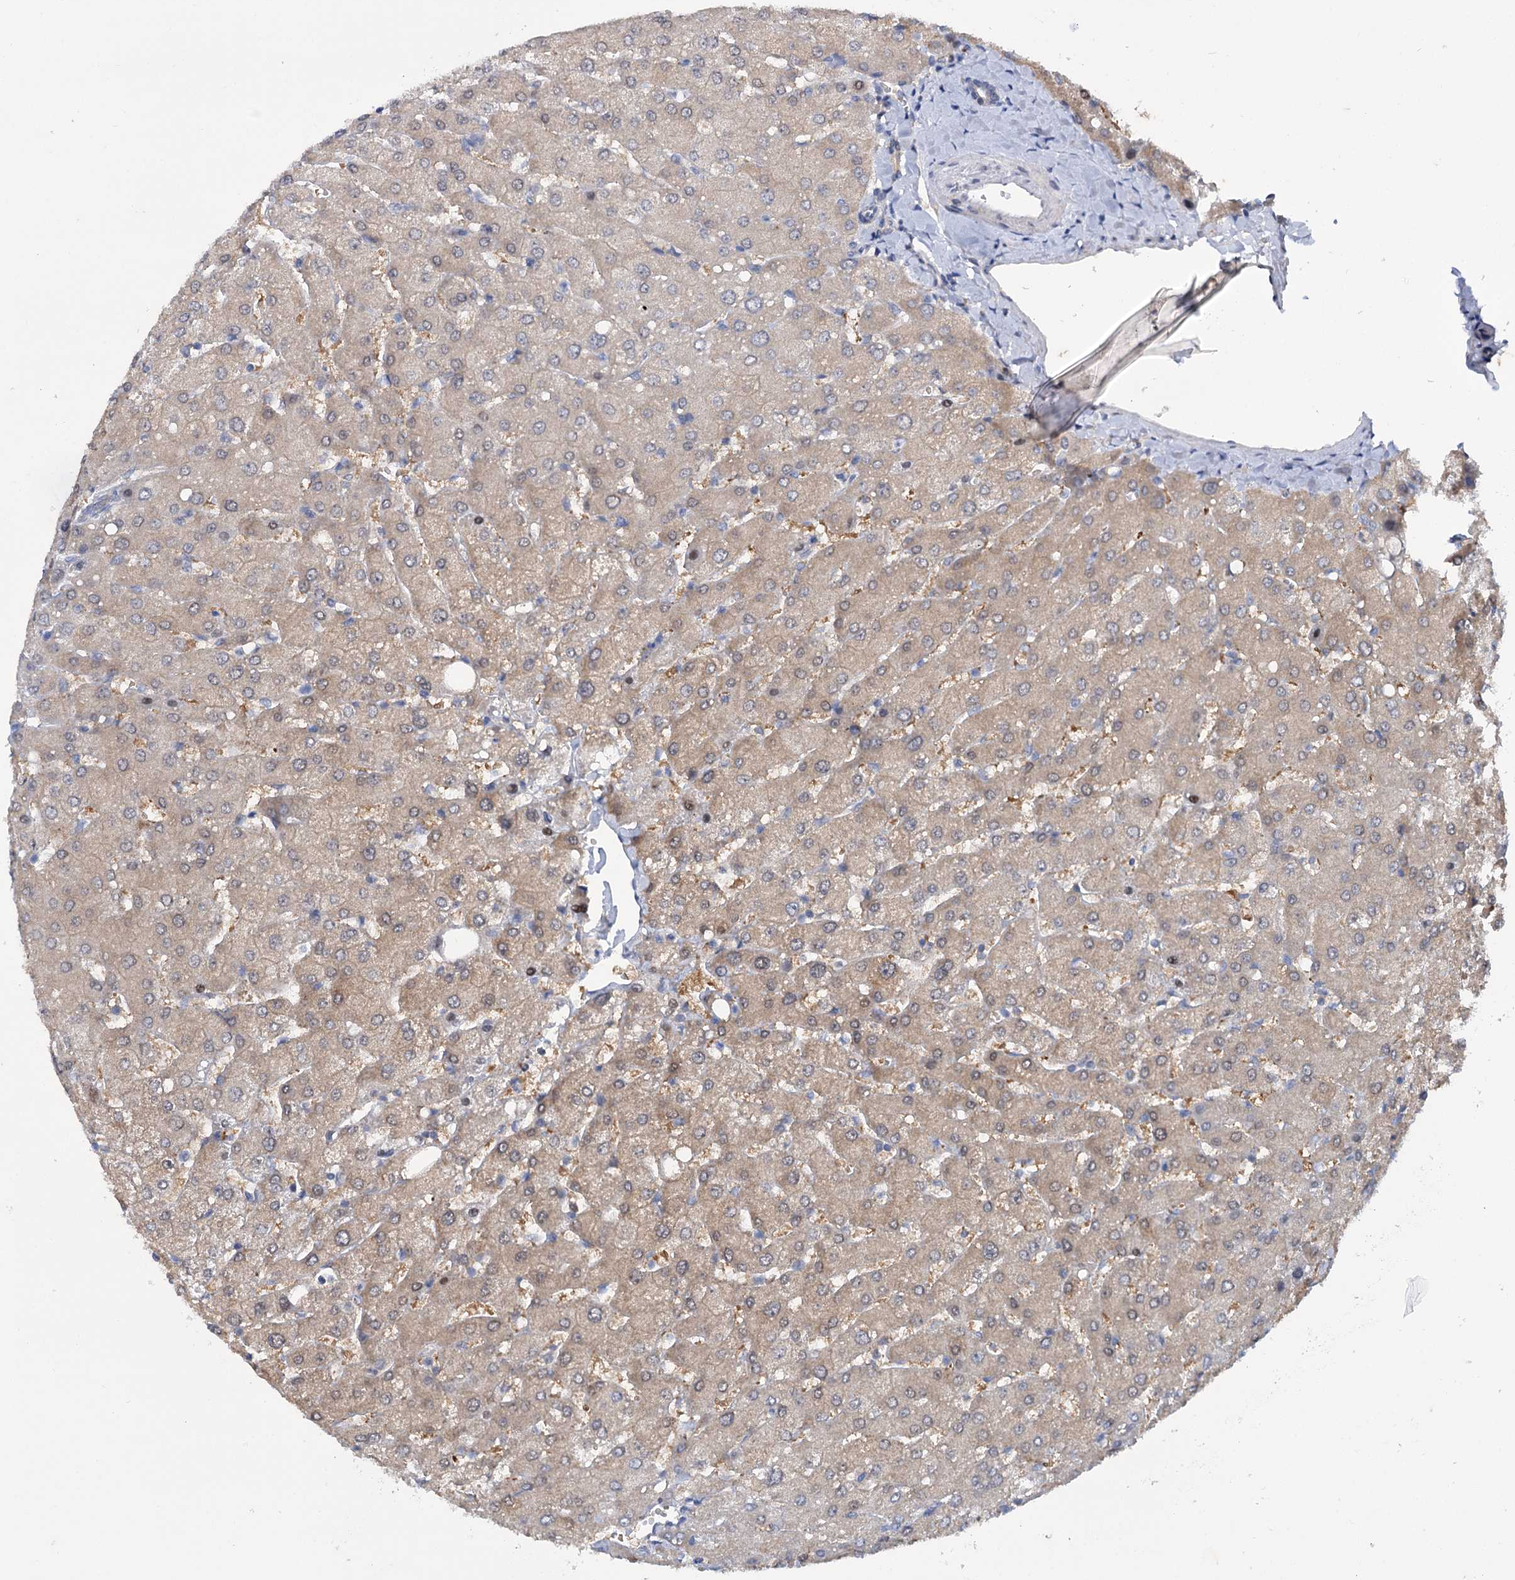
{"staining": {"intensity": "negative", "quantity": "none", "location": "none"}, "tissue": "liver", "cell_type": "Cholangiocytes", "image_type": "normal", "snomed": [{"axis": "morphology", "description": "Normal tissue, NOS"}, {"axis": "topography", "description": "Liver"}], "caption": "Immunohistochemistry (IHC) of unremarkable human liver reveals no staining in cholangiocytes. (Stains: DAB IHC with hematoxylin counter stain, Microscopy: brightfield microscopy at high magnification).", "gene": "MID1IP1", "patient": {"sex": "male", "age": 55}}